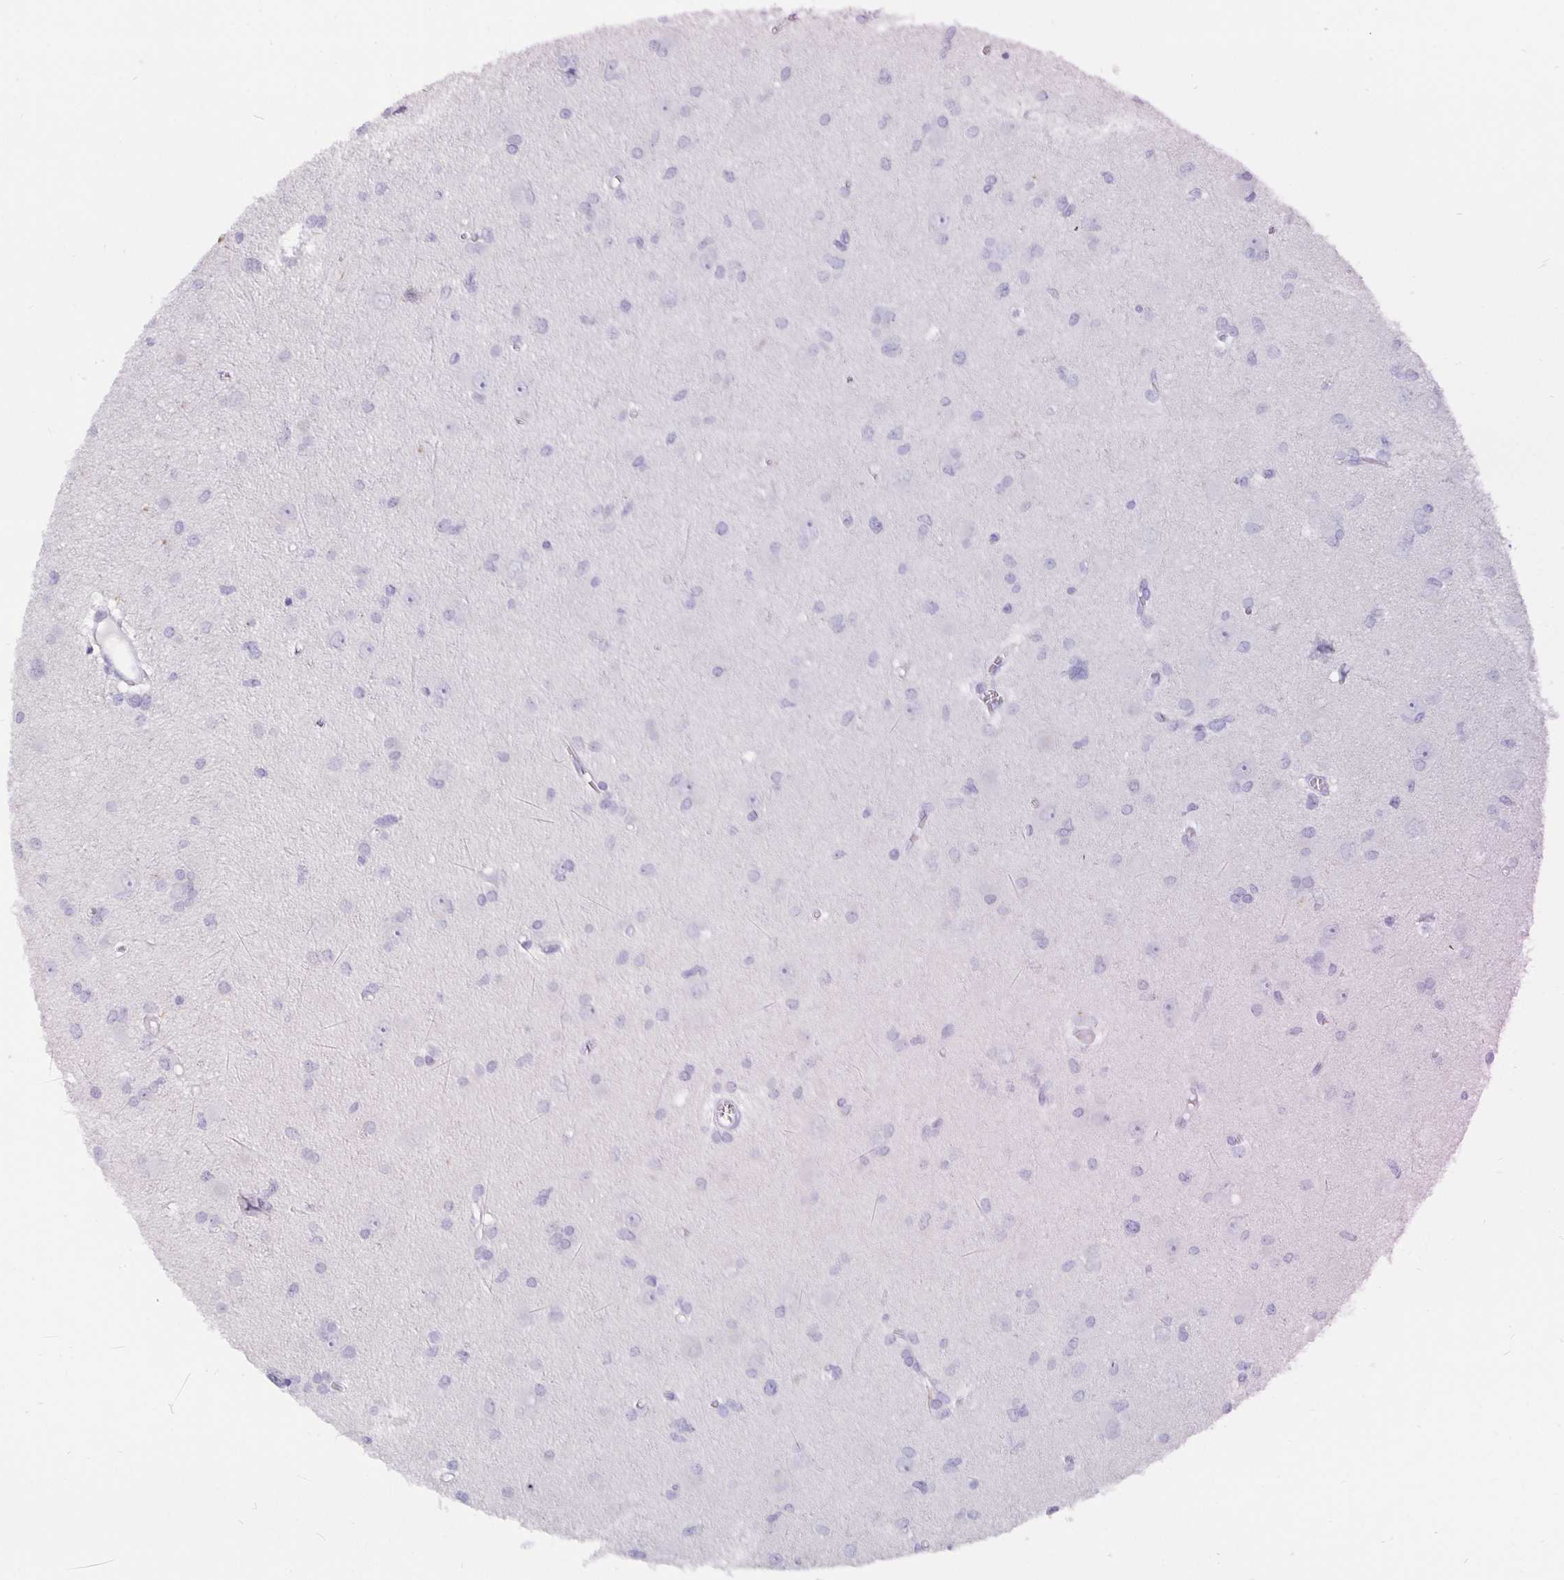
{"staining": {"intensity": "negative", "quantity": "none", "location": "none"}, "tissue": "glioma", "cell_type": "Tumor cells", "image_type": "cancer", "snomed": [{"axis": "morphology", "description": "Glioma, malignant, High grade"}, {"axis": "topography", "description": "Brain"}], "caption": "An immunohistochemistry image of high-grade glioma (malignant) is shown. There is no staining in tumor cells of high-grade glioma (malignant).", "gene": "CFAP74", "patient": {"sex": "male", "age": 23}}